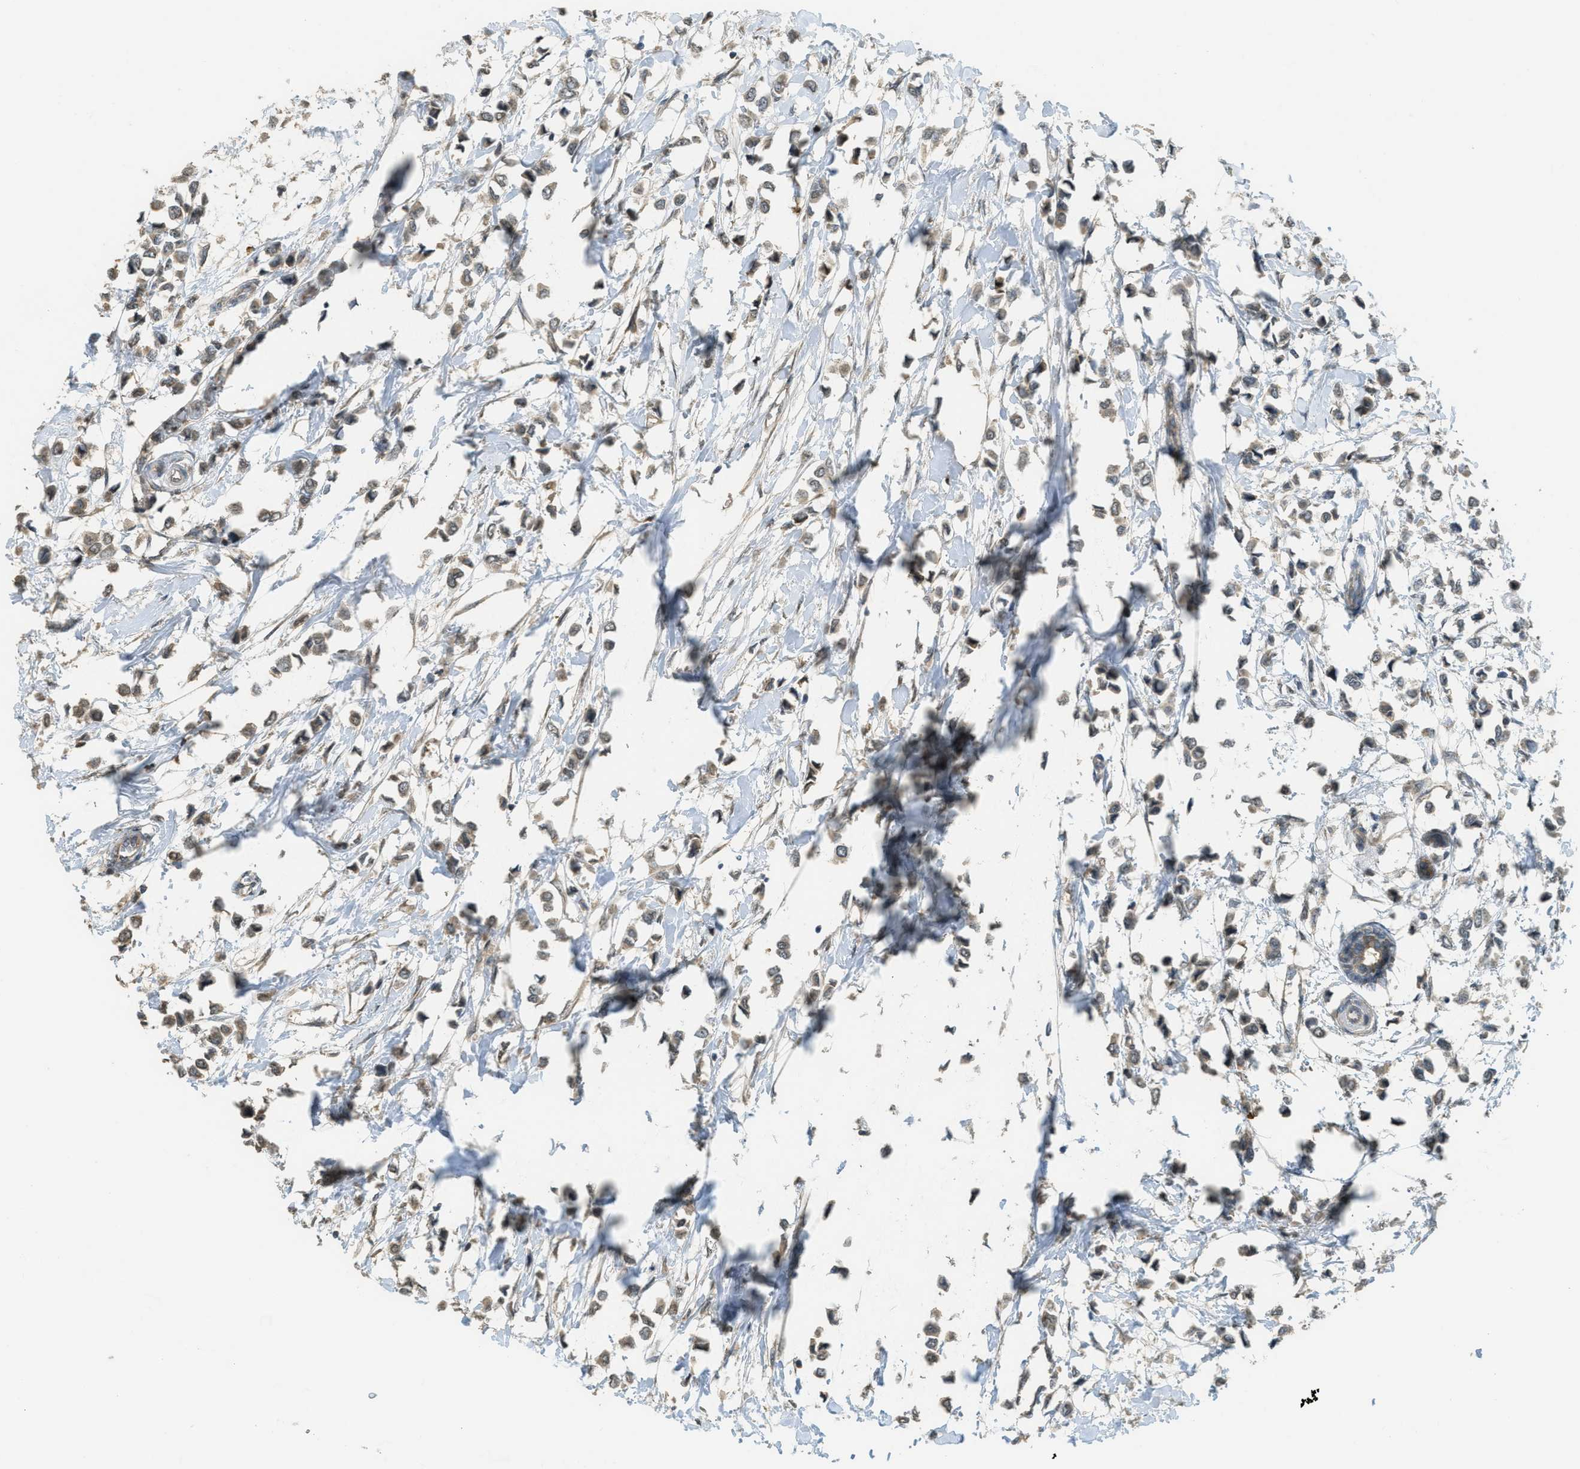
{"staining": {"intensity": "weak", "quantity": ">75%", "location": "cytoplasmic/membranous"}, "tissue": "breast cancer", "cell_type": "Tumor cells", "image_type": "cancer", "snomed": [{"axis": "morphology", "description": "Lobular carcinoma"}, {"axis": "topography", "description": "Breast"}], "caption": "Breast cancer (lobular carcinoma) stained with IHC reveals weak cytoplasmic/membranous positivity in approximately >75% of tumor cells.", "gene": "IGF2BP2", "patient": {"sex": "female", "age": 51}}